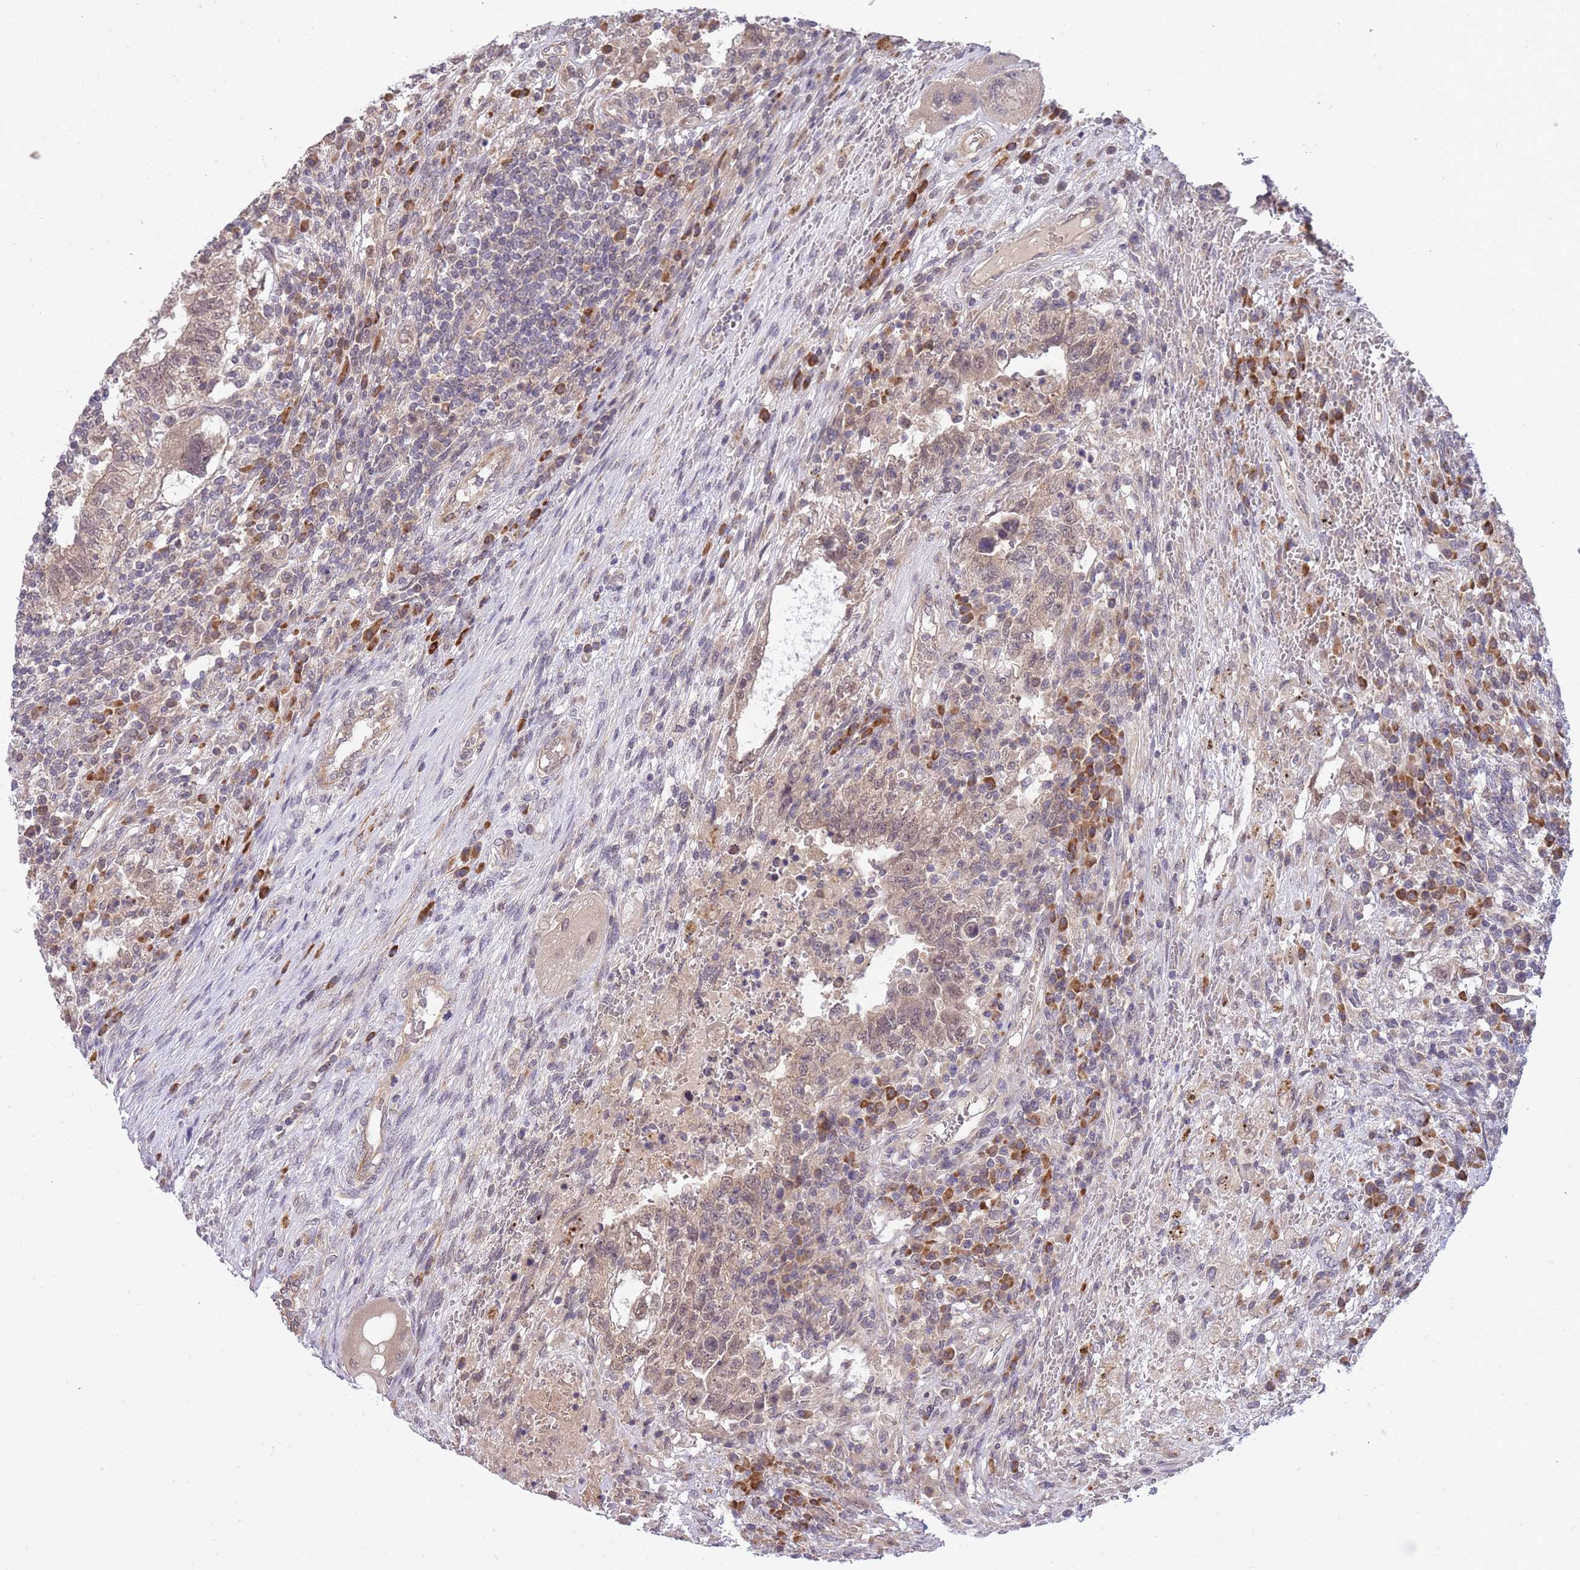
{"staining": {"intensity": "weak", "quantity": ">75%", "location": "cytoplasmic/membranous,nuclear"}, "tissue": "testis cancer", "cell_type": "Tumor cells", "image_type": "cancer", "snomed": [{"axis": "morphology", "description": "Carcinoma, Embryonal, NOS"}, {"axis": "topography", "description": "Testis"}], "caption": "A brown stain labels weak cytoplasmic/membranous and nuclear expression of a protein in embryonal carcinoma (testis) tumor cells.", "gene": "SMC6", "patient": {"sex": "male", "age": 26}}